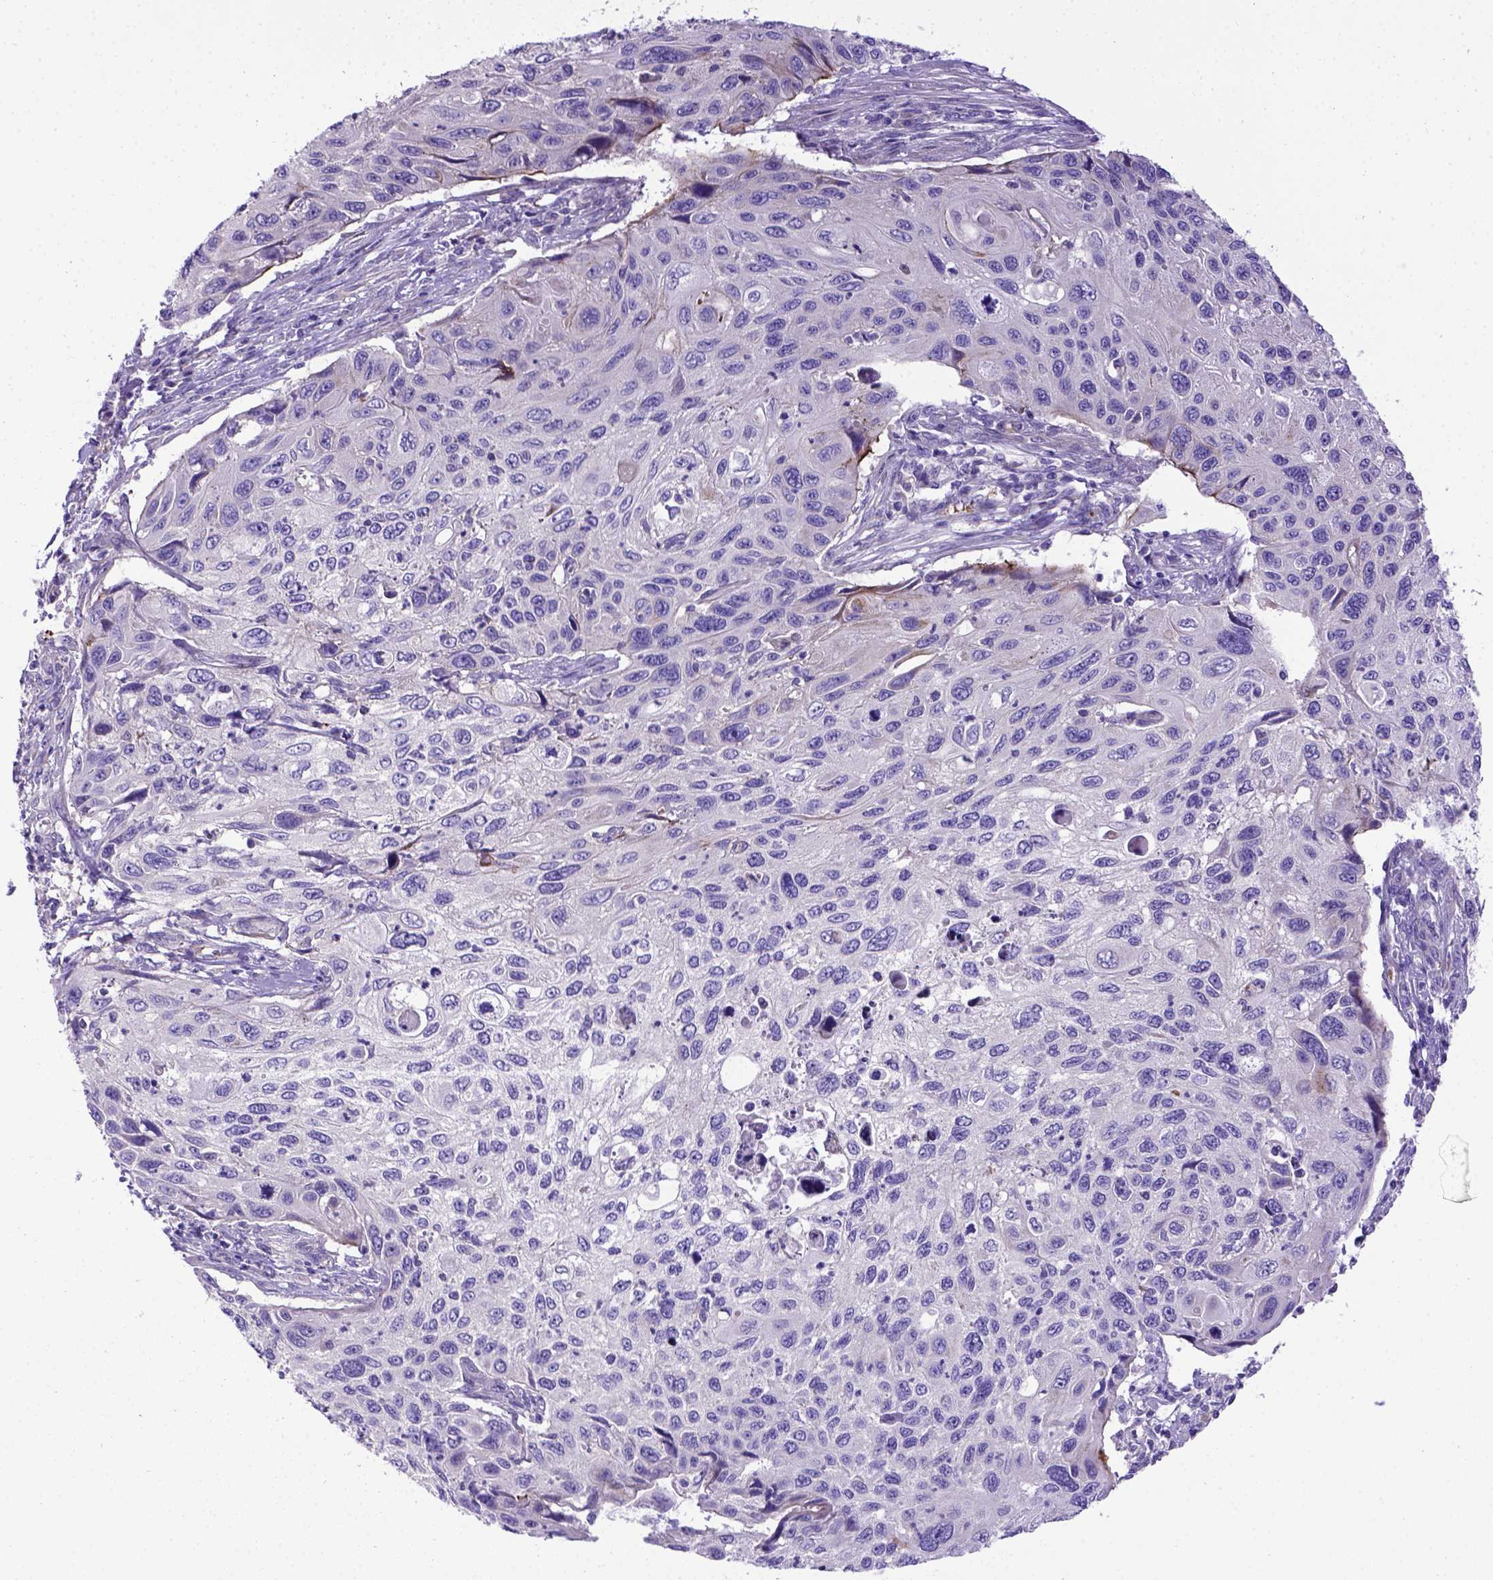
{"staining": {"intensity": "negative", "quantity": "none", "location": "none"}, "tissue": "cervical cancer", "cell_type": "Tumor cells", "image_type": "cancer", "snomed": [{"axis": "morphology", "description": "Squamous cell carcinoma, NOS"}, {"axis": "topography", "description": "Cervix"}], "caption": "This is an IHC histopathology image of human squamous cell carcinoma (cervical). There is no positivity in tumor cells.", "gene": "ADAM12", "patient": {"sex": "female", "age": 70}}